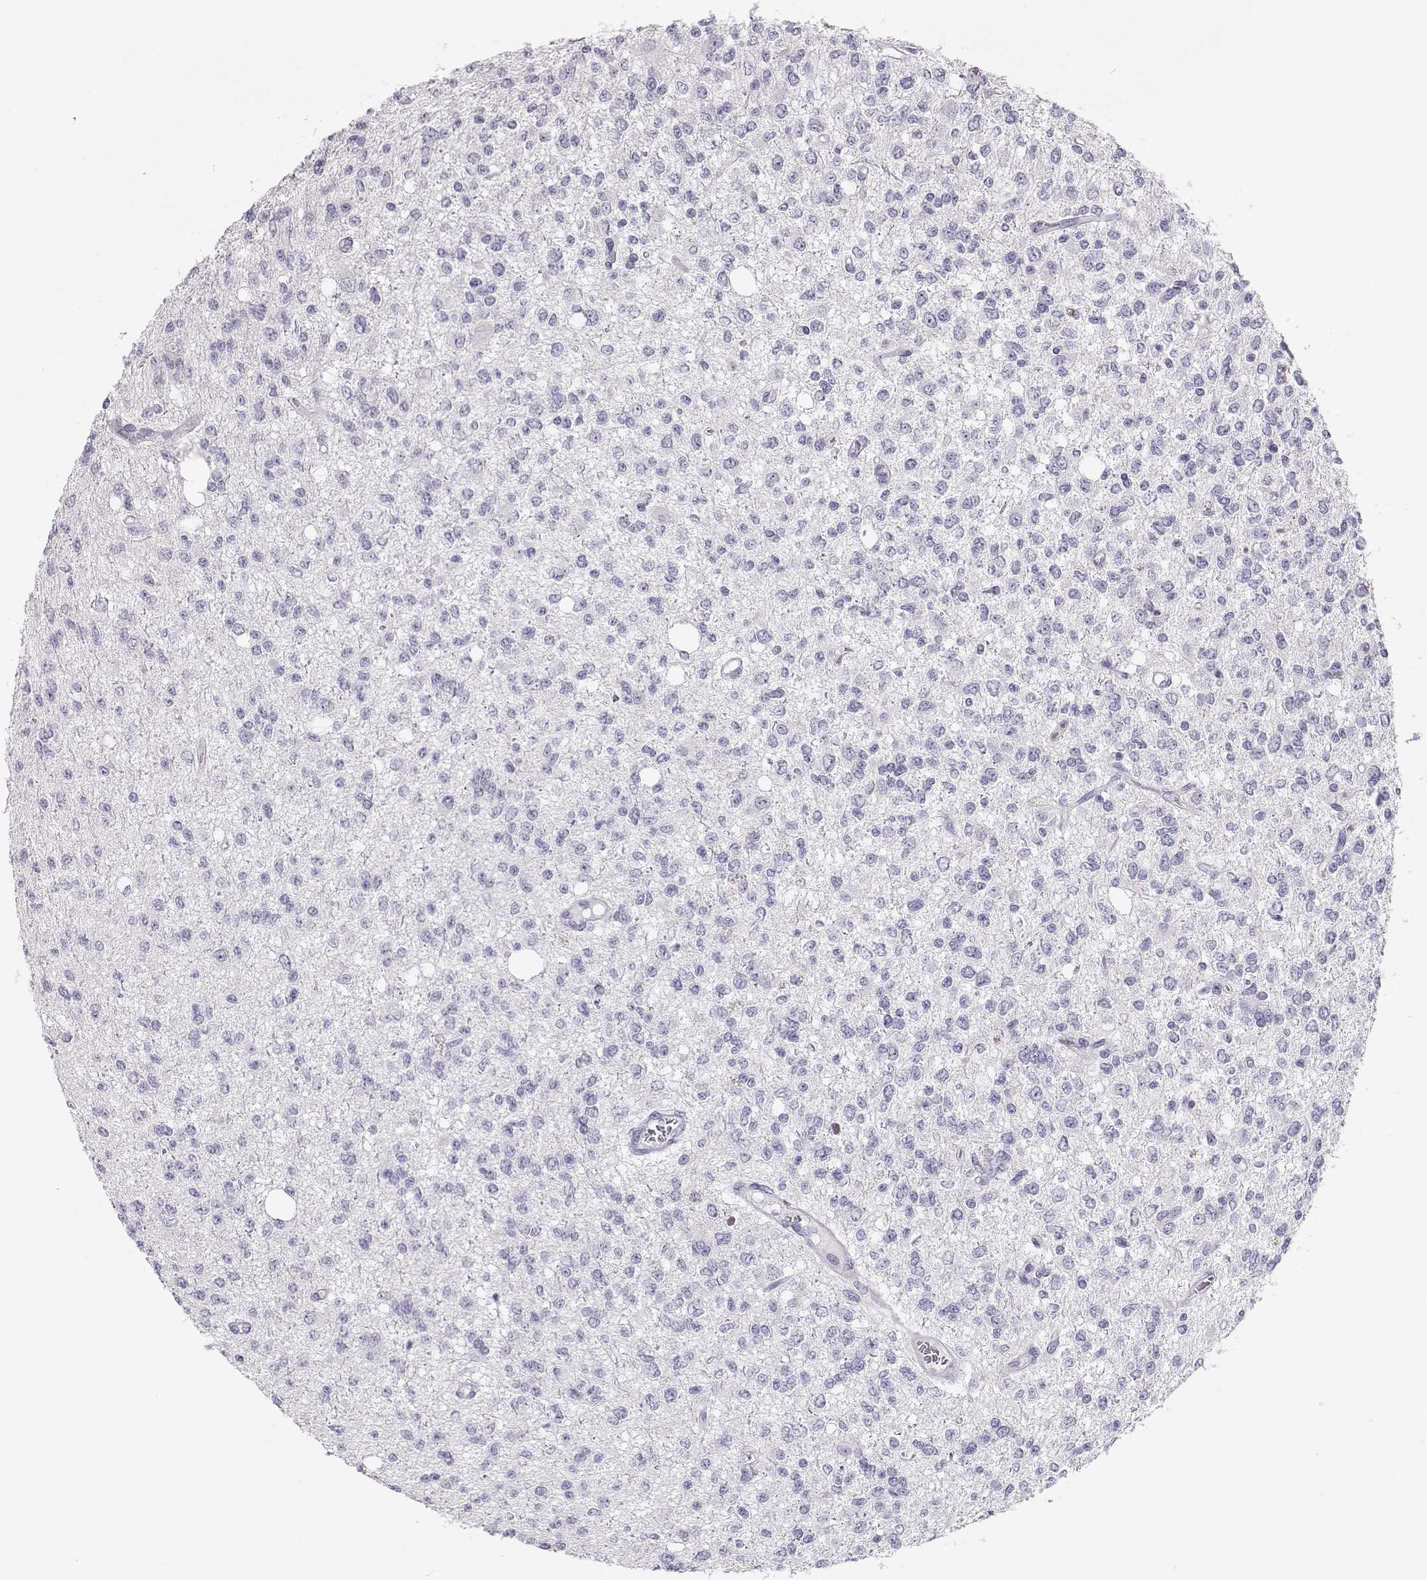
{"staining": {"intensity": "negative", "quantity": "none", "location": "none"}, "tissue": "glioma", "cell_type": "Tumor cells", "image_type": "cancer", "snomed": [{"axis": "morphology", "description": "Glioma, malignant, Low grade"}, {"axis": "topography", "description": "Brain"}], "caption": "DAB immunohistochemical staining of human glioma demonstrates no significant expression in tumor cells. (Immunohistochemistry, brightfield microscopy, high magnification).", "gene": "LEPR", "patient": {"sex": "male", "age": 67}}